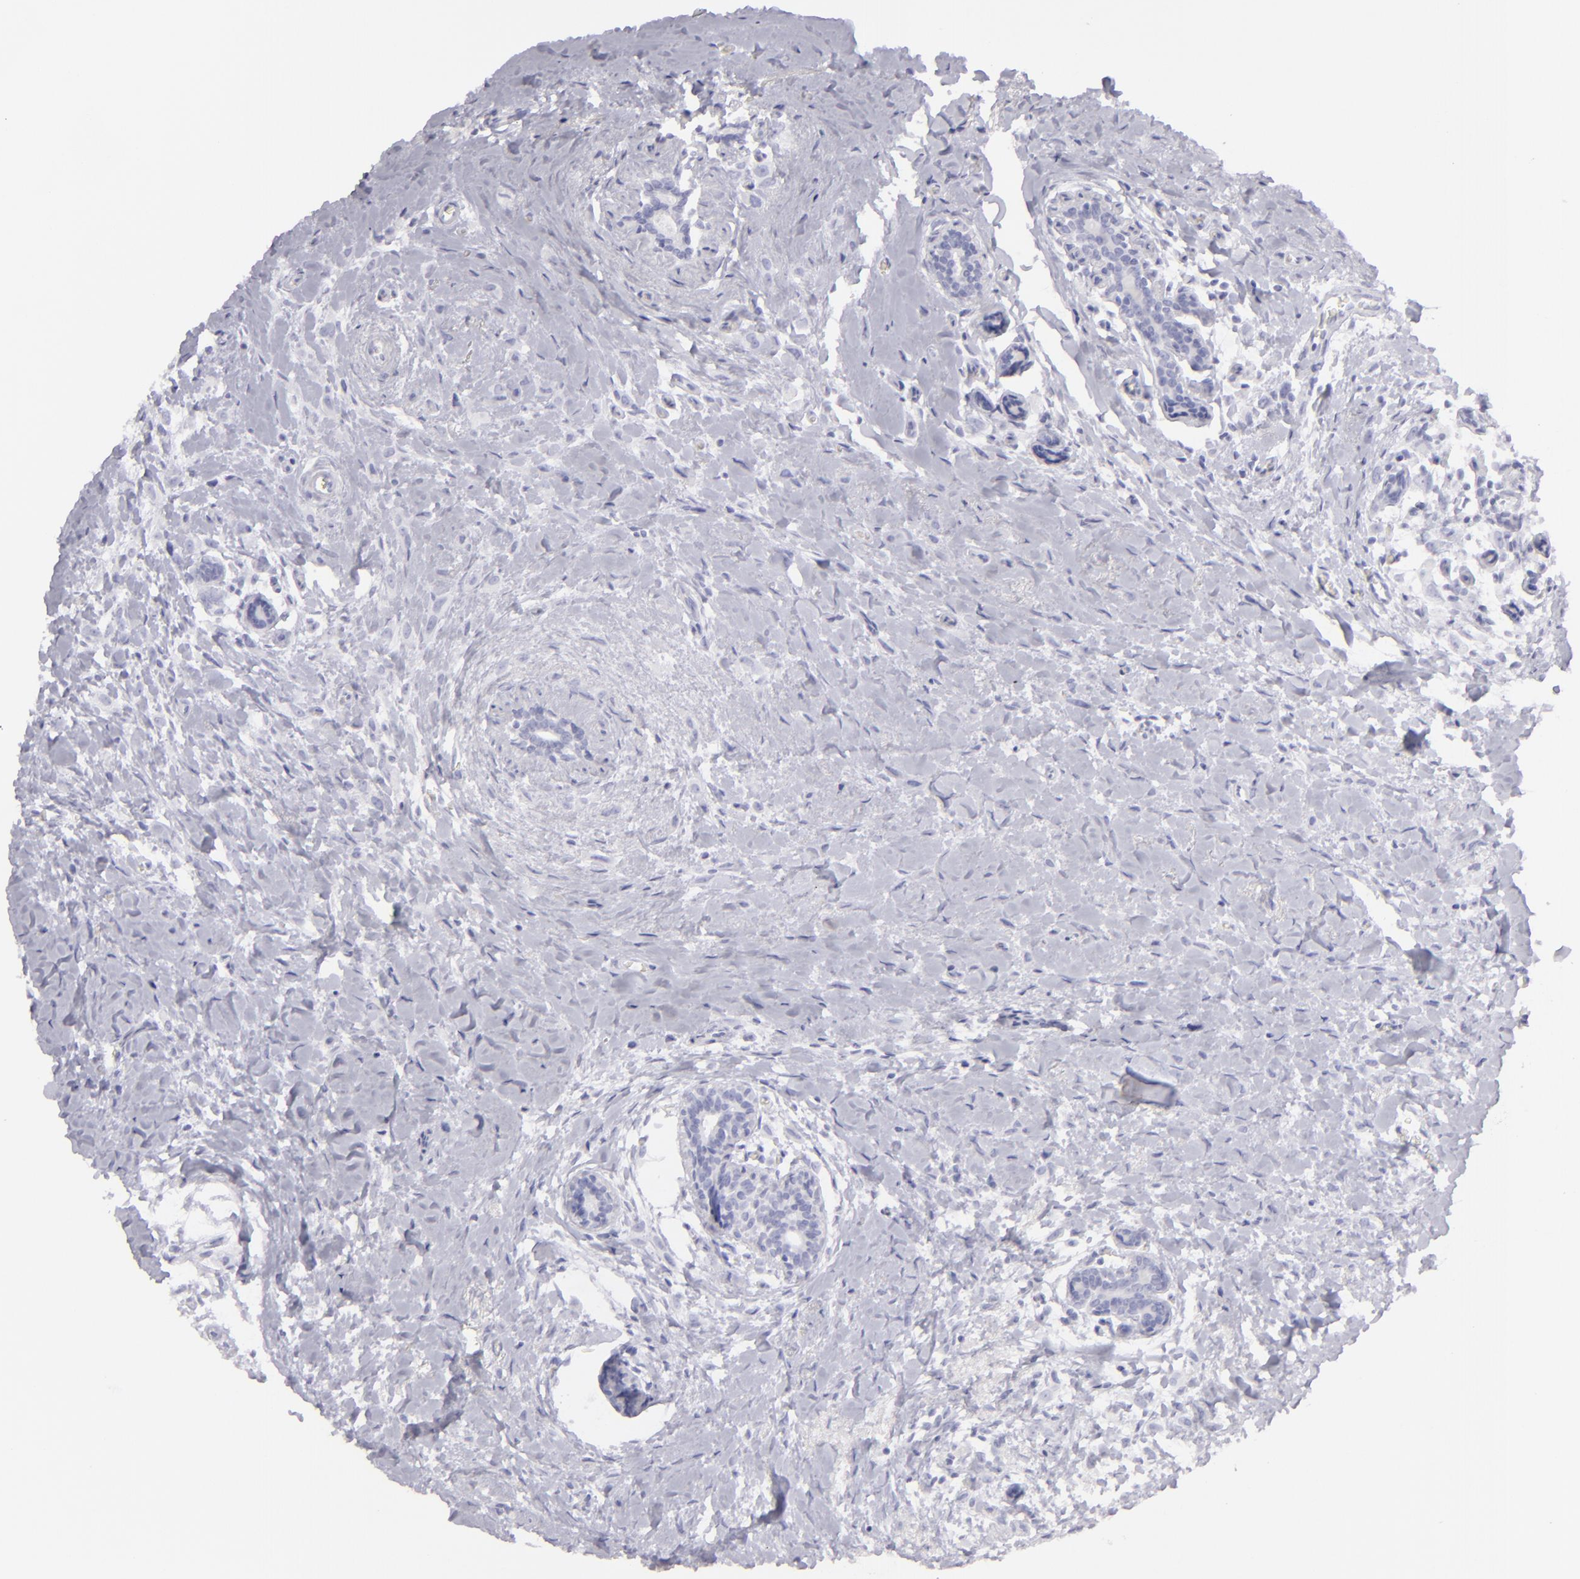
{"staining": {"intensity": "negative", "quantity": "none", "location": "none"}, "tissue": "breast cancer", "cell_type": "Tumor cells", "image_type": "cancer", "snomed": [{"axis": "morphology", "description": "Lobular carcinoma"}, {"axis": "topography", "description": "Breast"}], "caption": "The immunohistochemistry histopathology image has no significant expression in tumor cells of lobular carcinoma (breast) tissue.", "gene": "FLG", "patient": {"sex": "female", "age": 57}}